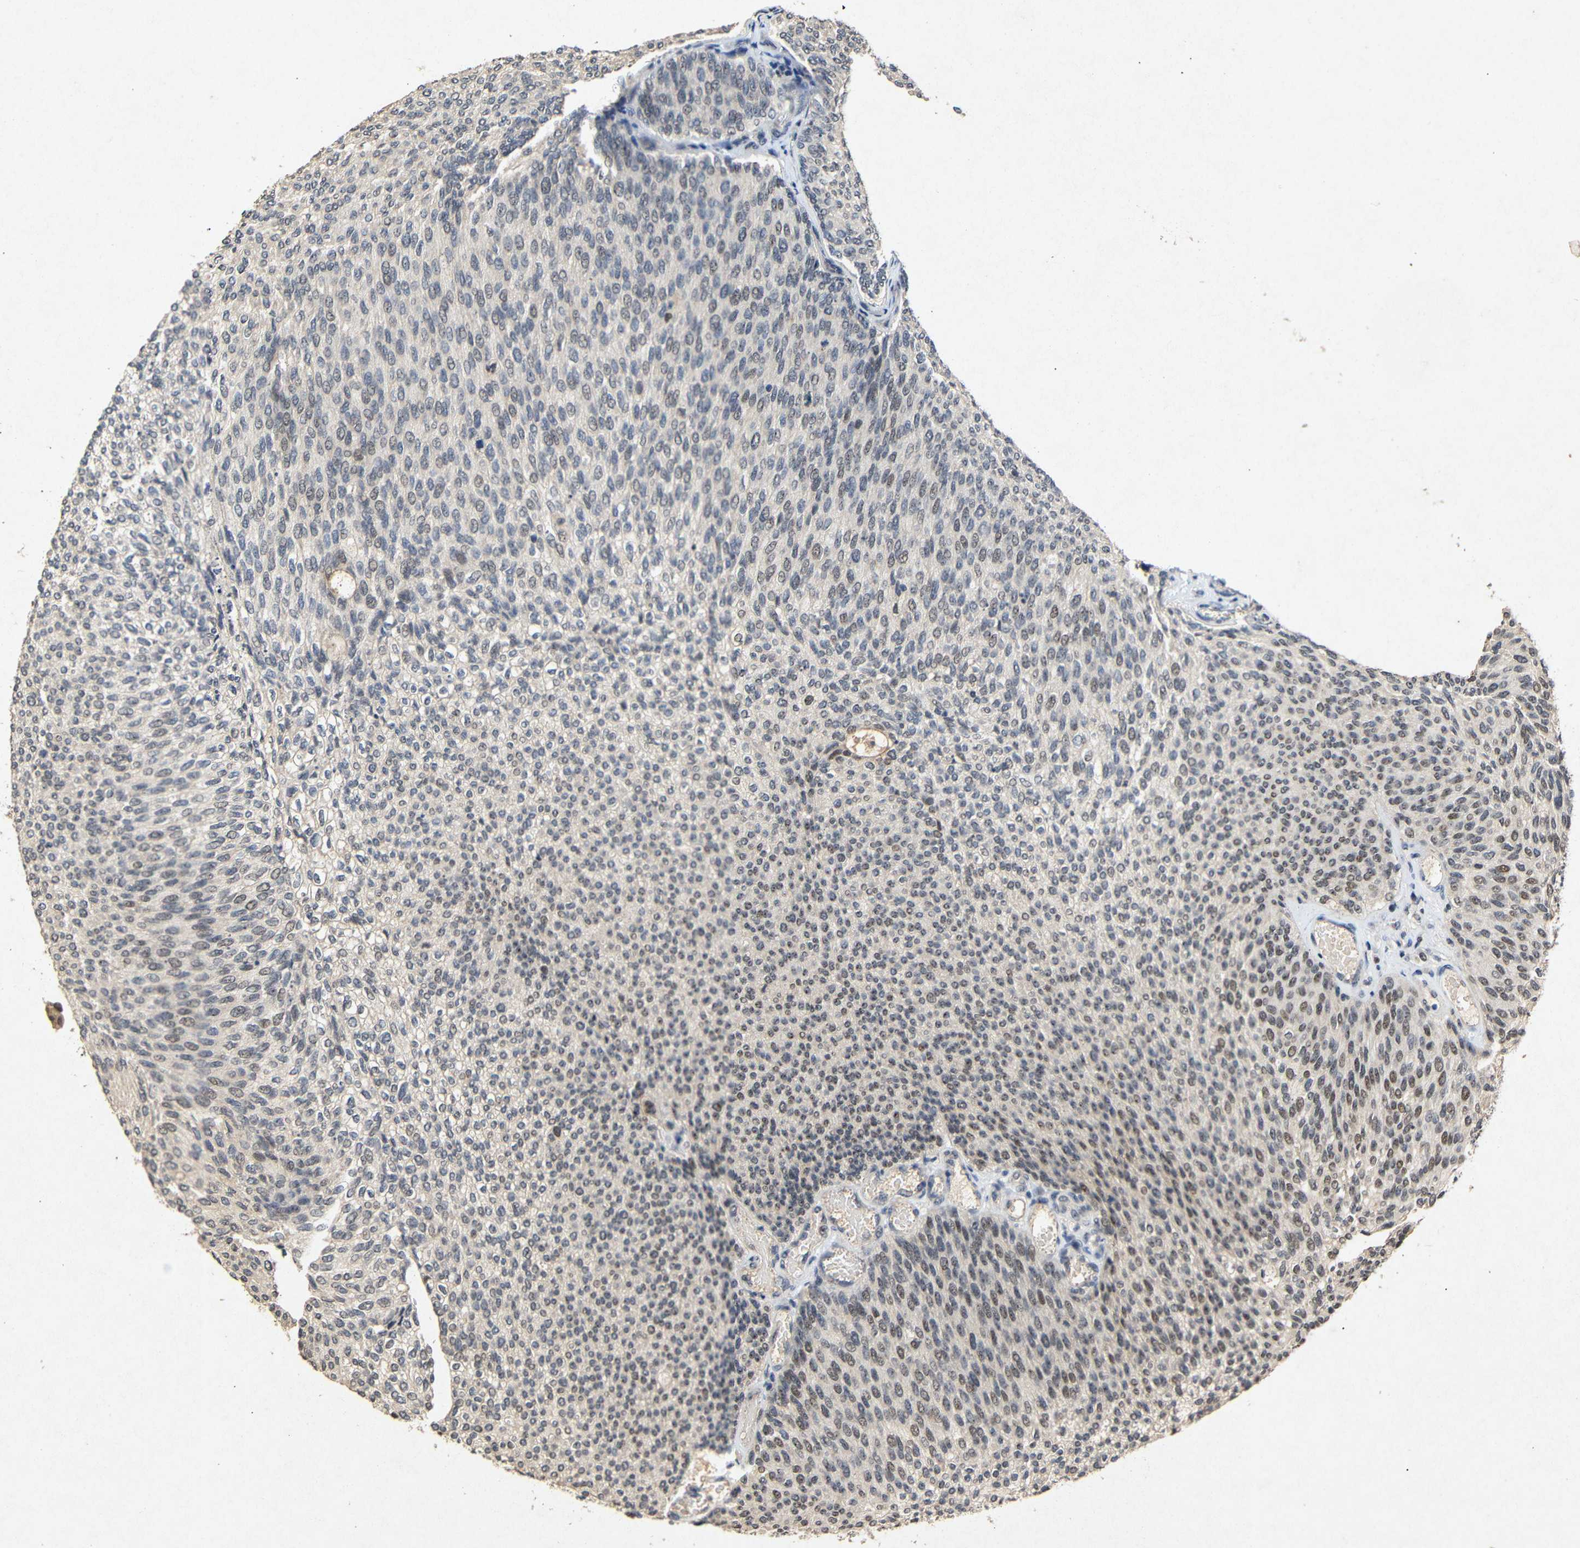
{"staining": {"intensity": "weak", "quantity": "<25%", "location": "nuclear"}, "tissue": "urothelial cancer", "cell_type": "Tumor cells", "image_type": "cancer", "snomed": [{"axis": "morphology", "description": "Urothelial carcinoma, Low grade"}, {"axis": "topography", "description": "Urinary bladder"}], "caption": "IHC photomicrograph of human urothelial carcinoma (low-grade) stained for a protein (brown), which exhibits no expression in tumor cells.", "gene": "PARN", "patient": {"sex": "female", "age": 79}}